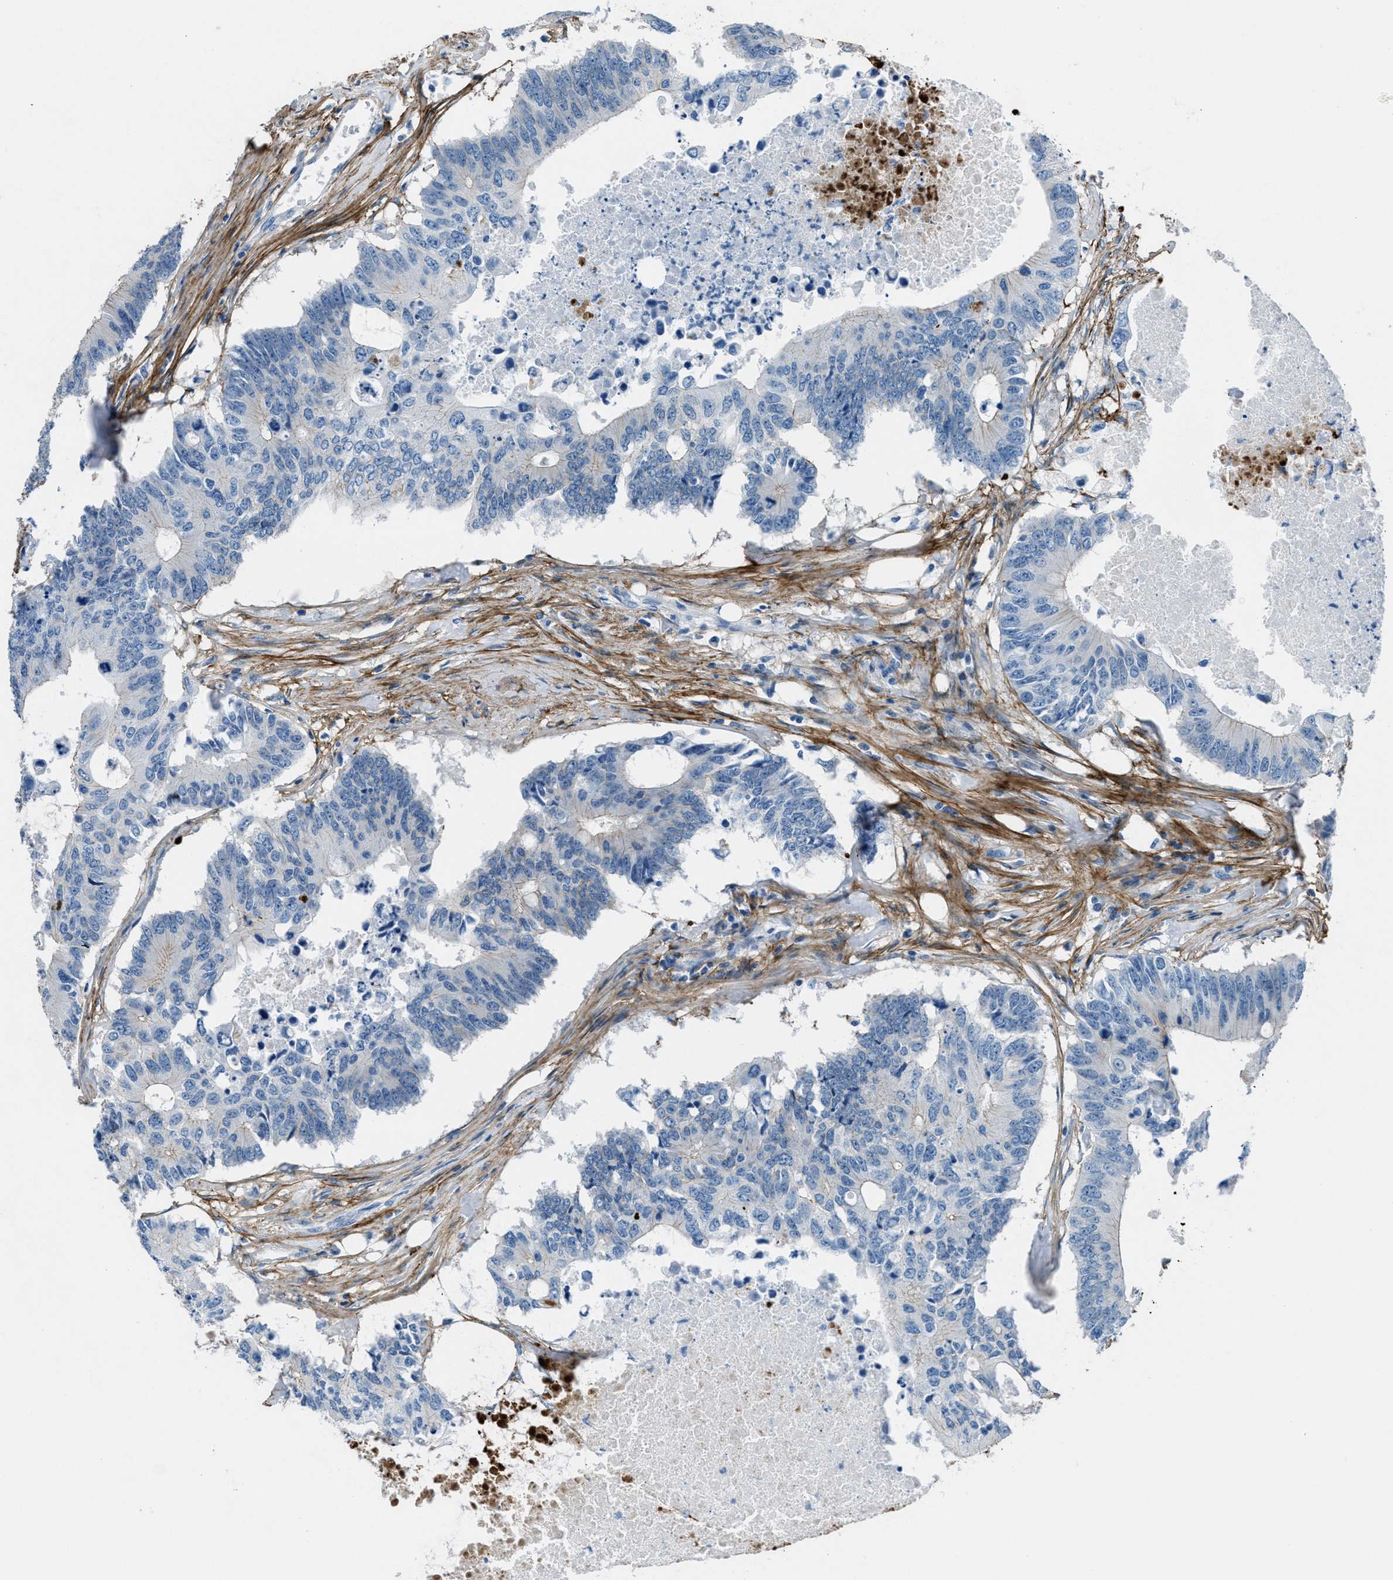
{"staining": {"intensity": "negative", "quantity": "none", "location": "none"}, "tissue": "colorectal cancer", "cell_type": "Tumor cells", "image_type": "cancer", "snomed": [{"axis": "morphology", "description": "Adenocarcinoma, NOS"}, {"axis": "topography", "description": "Colon"}], "caption": "This is an immunohistochemistry (IHC) micrograph of colorectal cancer. There is no positivity in tumor cells.", "gene": "FBN1", "patient": {"sex": "male", "age": 71}}